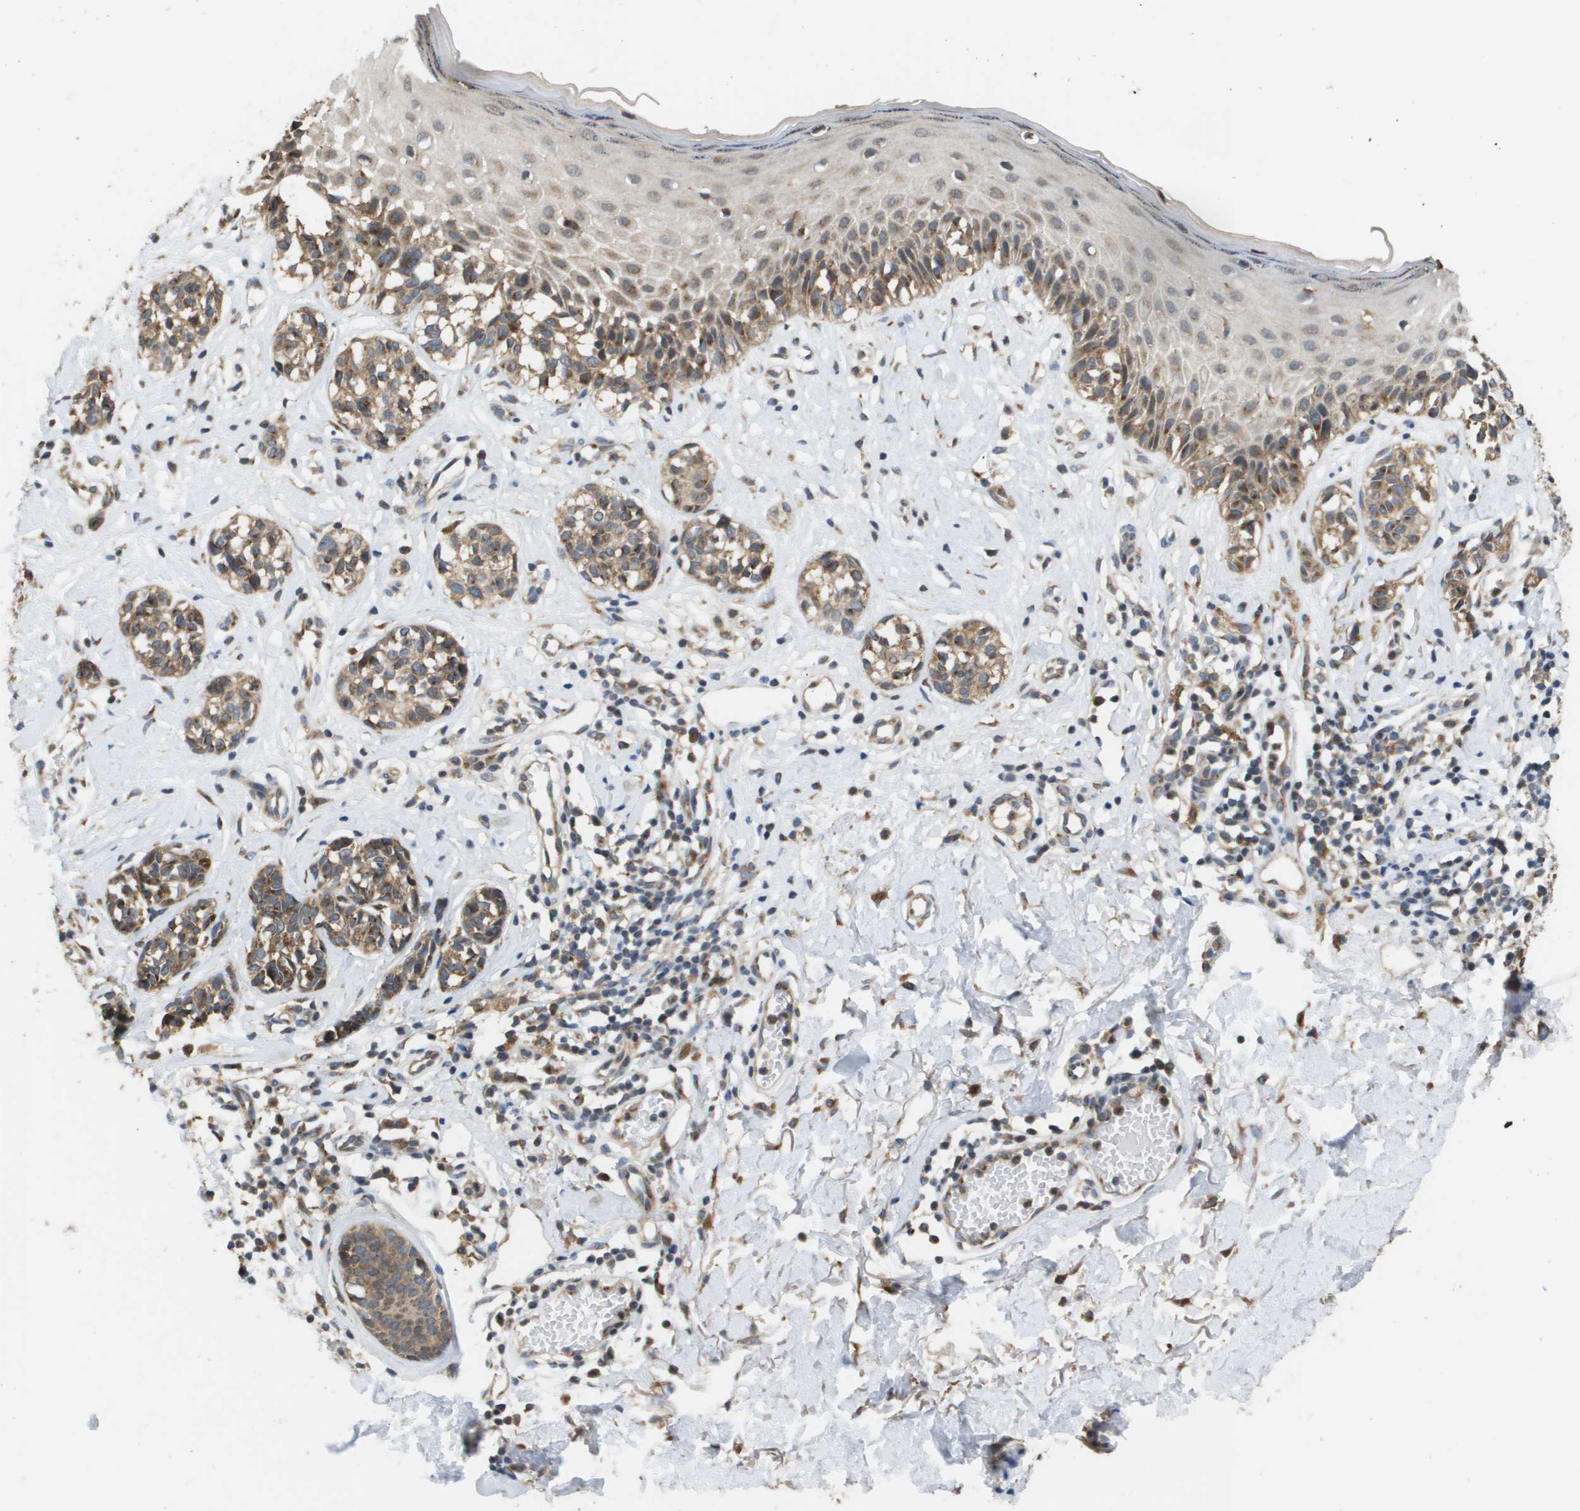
{"staining": {"intensity": "weak", "quantity": ">75%", "location": "cytoplasmic/membranous"}, "tissue": "melanoma", "cell_type": "Tumor cells", "image_type": "cancer", "snomed": [{"axis": "morphology", "description": "Malignant melanoma, NOS"}, {"axis": "topography", "description": "Skin"}], "caption": "High-power microscopy captured an immunohistochemistry photomicrograph of melanoma, revealing weak cytoplasmic/membranous staining in approximately >75% of tumor cells.", "gene": "PCK1", "patient": {"sex": "male", "age": 64}}